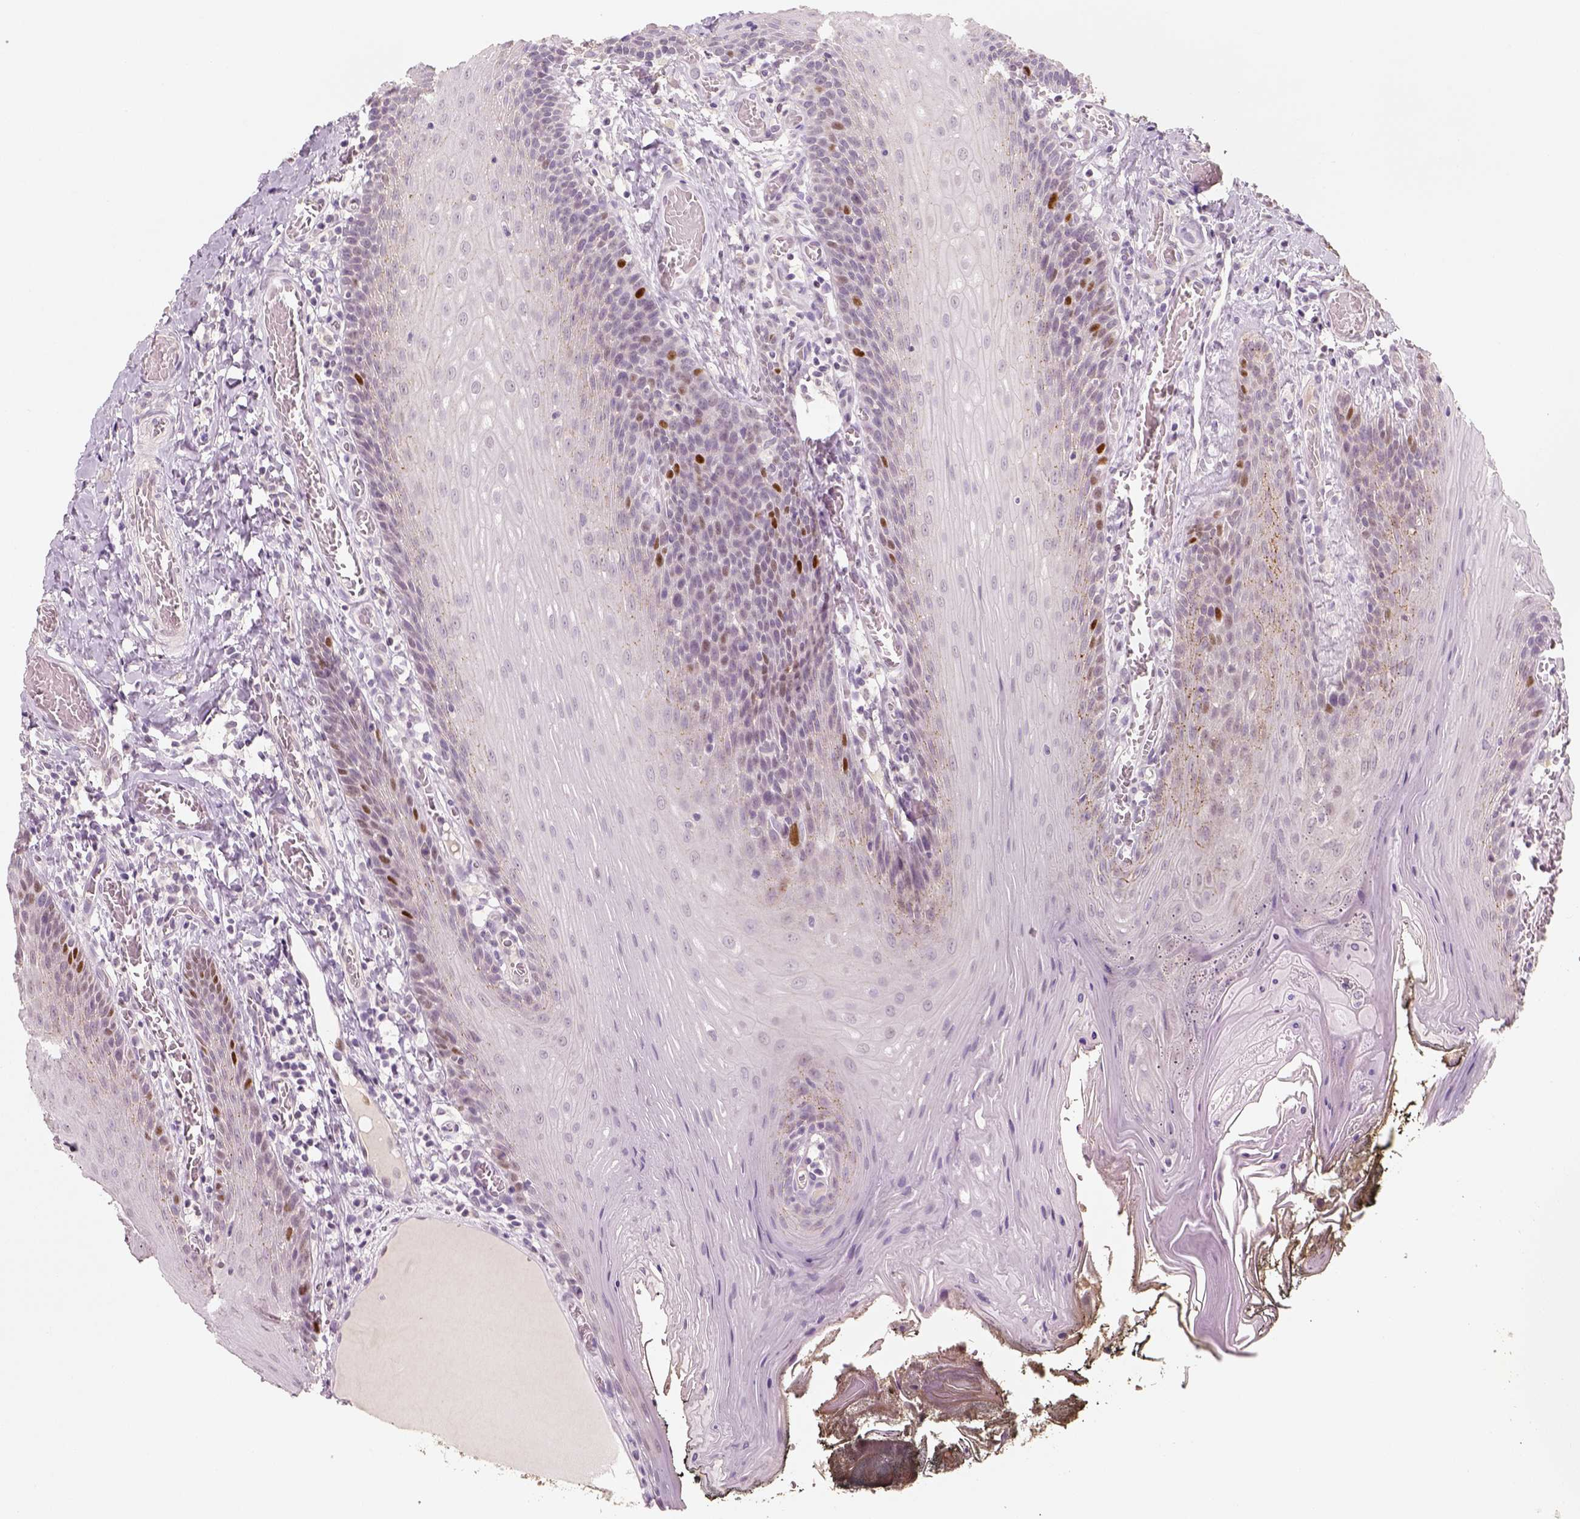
{"staining": {"intensity": "moderate", "quantity": "<25%", "location": "nuclear"}, "tissue": "oral mucosa", "cell_type": "Squamous epithelial cells", "image_type": "normal", "snomed": [{"axis": "morphology", "description": "Normal tissue, NOS"}, {"axis": "topography", "description": "Oral tissue"}], "caption": "Immunohistochemical staining of unremarkable oral mucosa exhibits moderate nuclear protein staining in about <25% of squamous epithelial cells. Immunohistochemistry (ihc) stains the protein in brown and the nuclei are stained blue.", "gene": "TP53", "patient": {"sex": "male", "age": 9}}